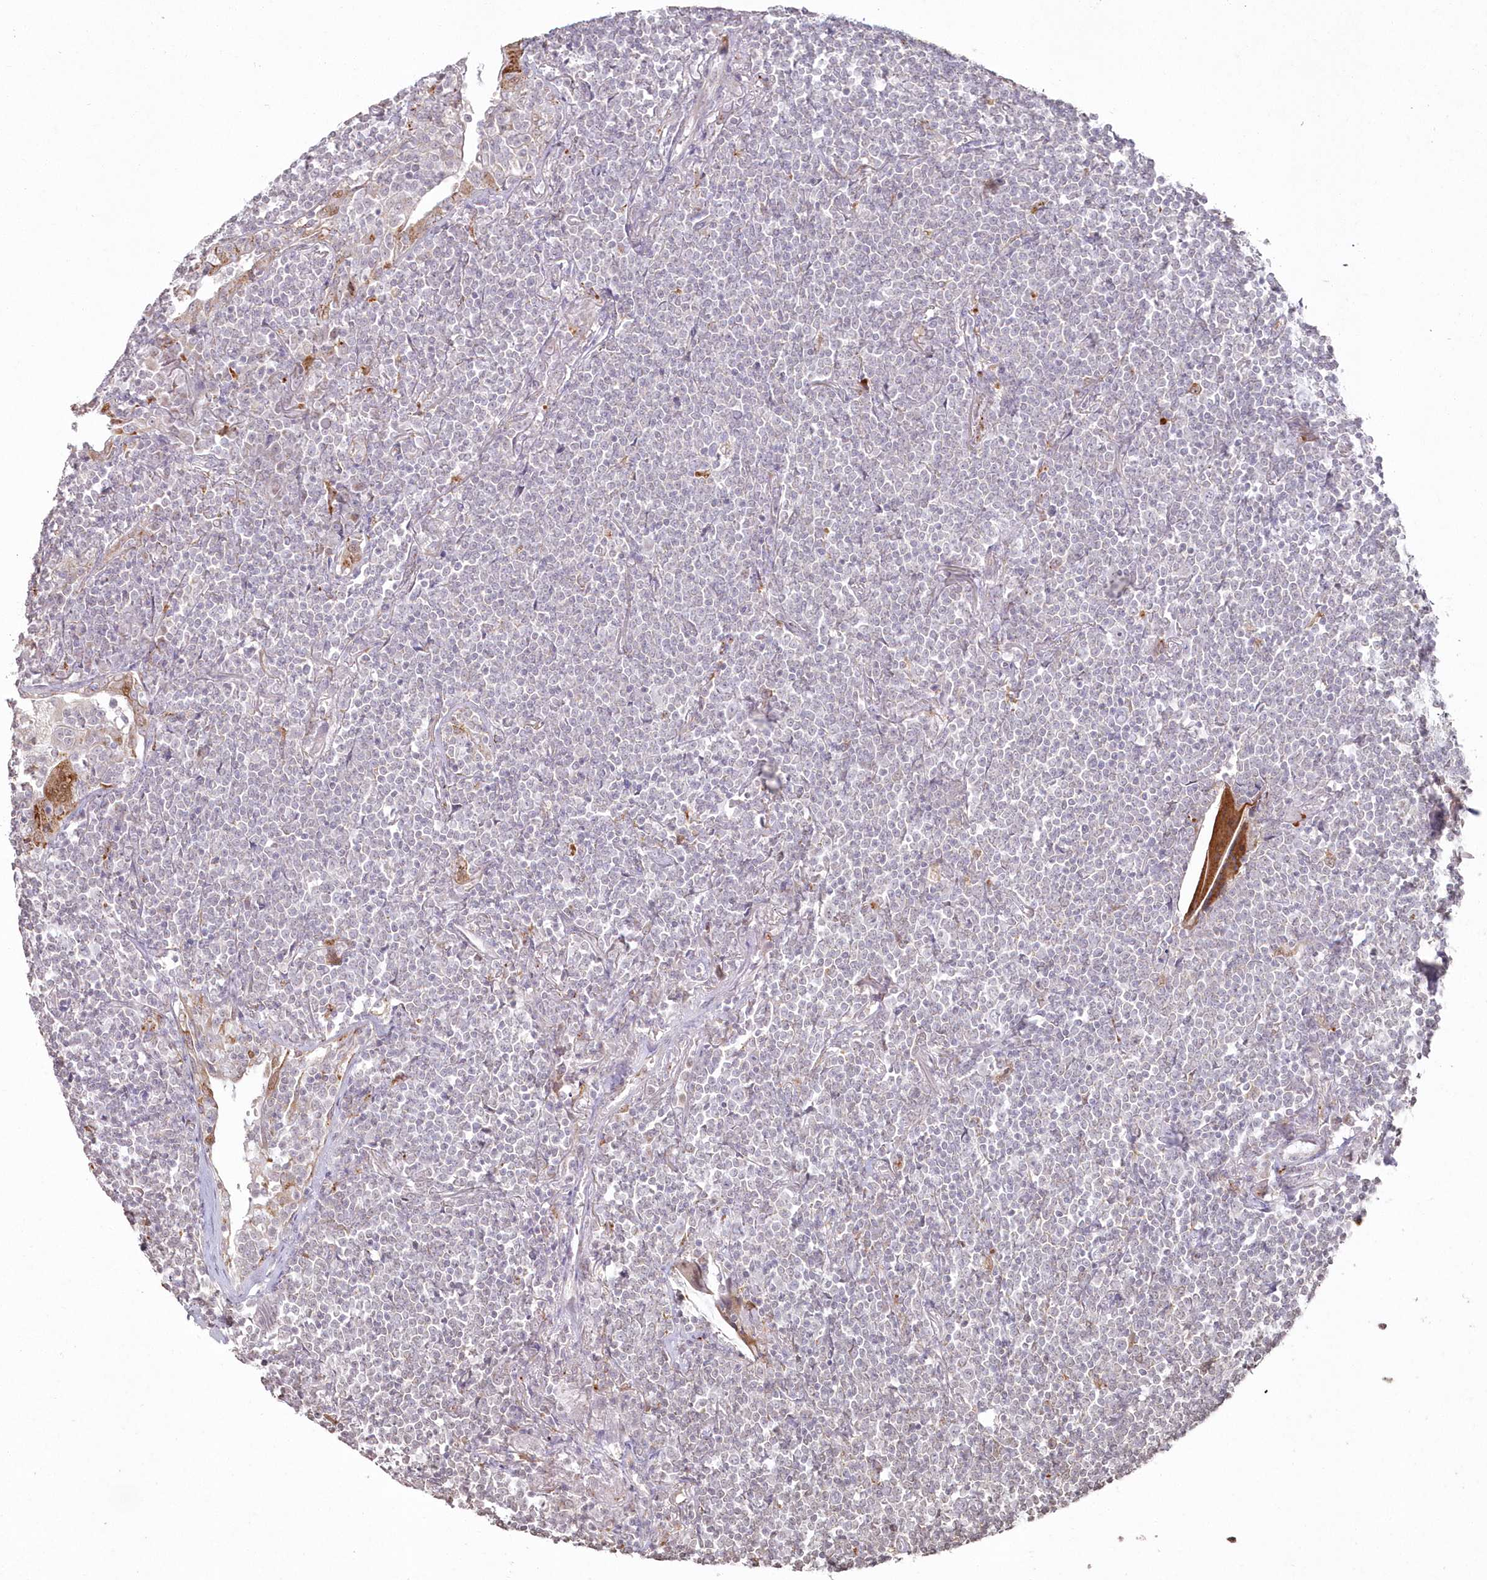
{"staining": {"intensity": "negative", "quantity": "none", "location": "none"}, "tissue": "lymphoma", "cell_type": "Tumor cells", "image_type": "cancer", "snomed": [{"axis": "morphology", "description": "Malignant lymphoma, non-Hodgkin's type, Low grade"}, {"axis": "topography", "description": "Lung"}], "caption": "This is an immunohistochemistry histopathology image of malignant lymphoma, non-Hodgkin's type (low-grade). There is no positivity in tumor cells.", "gene": "ARSB", "patient": {"sex": "female", "age": 71}}